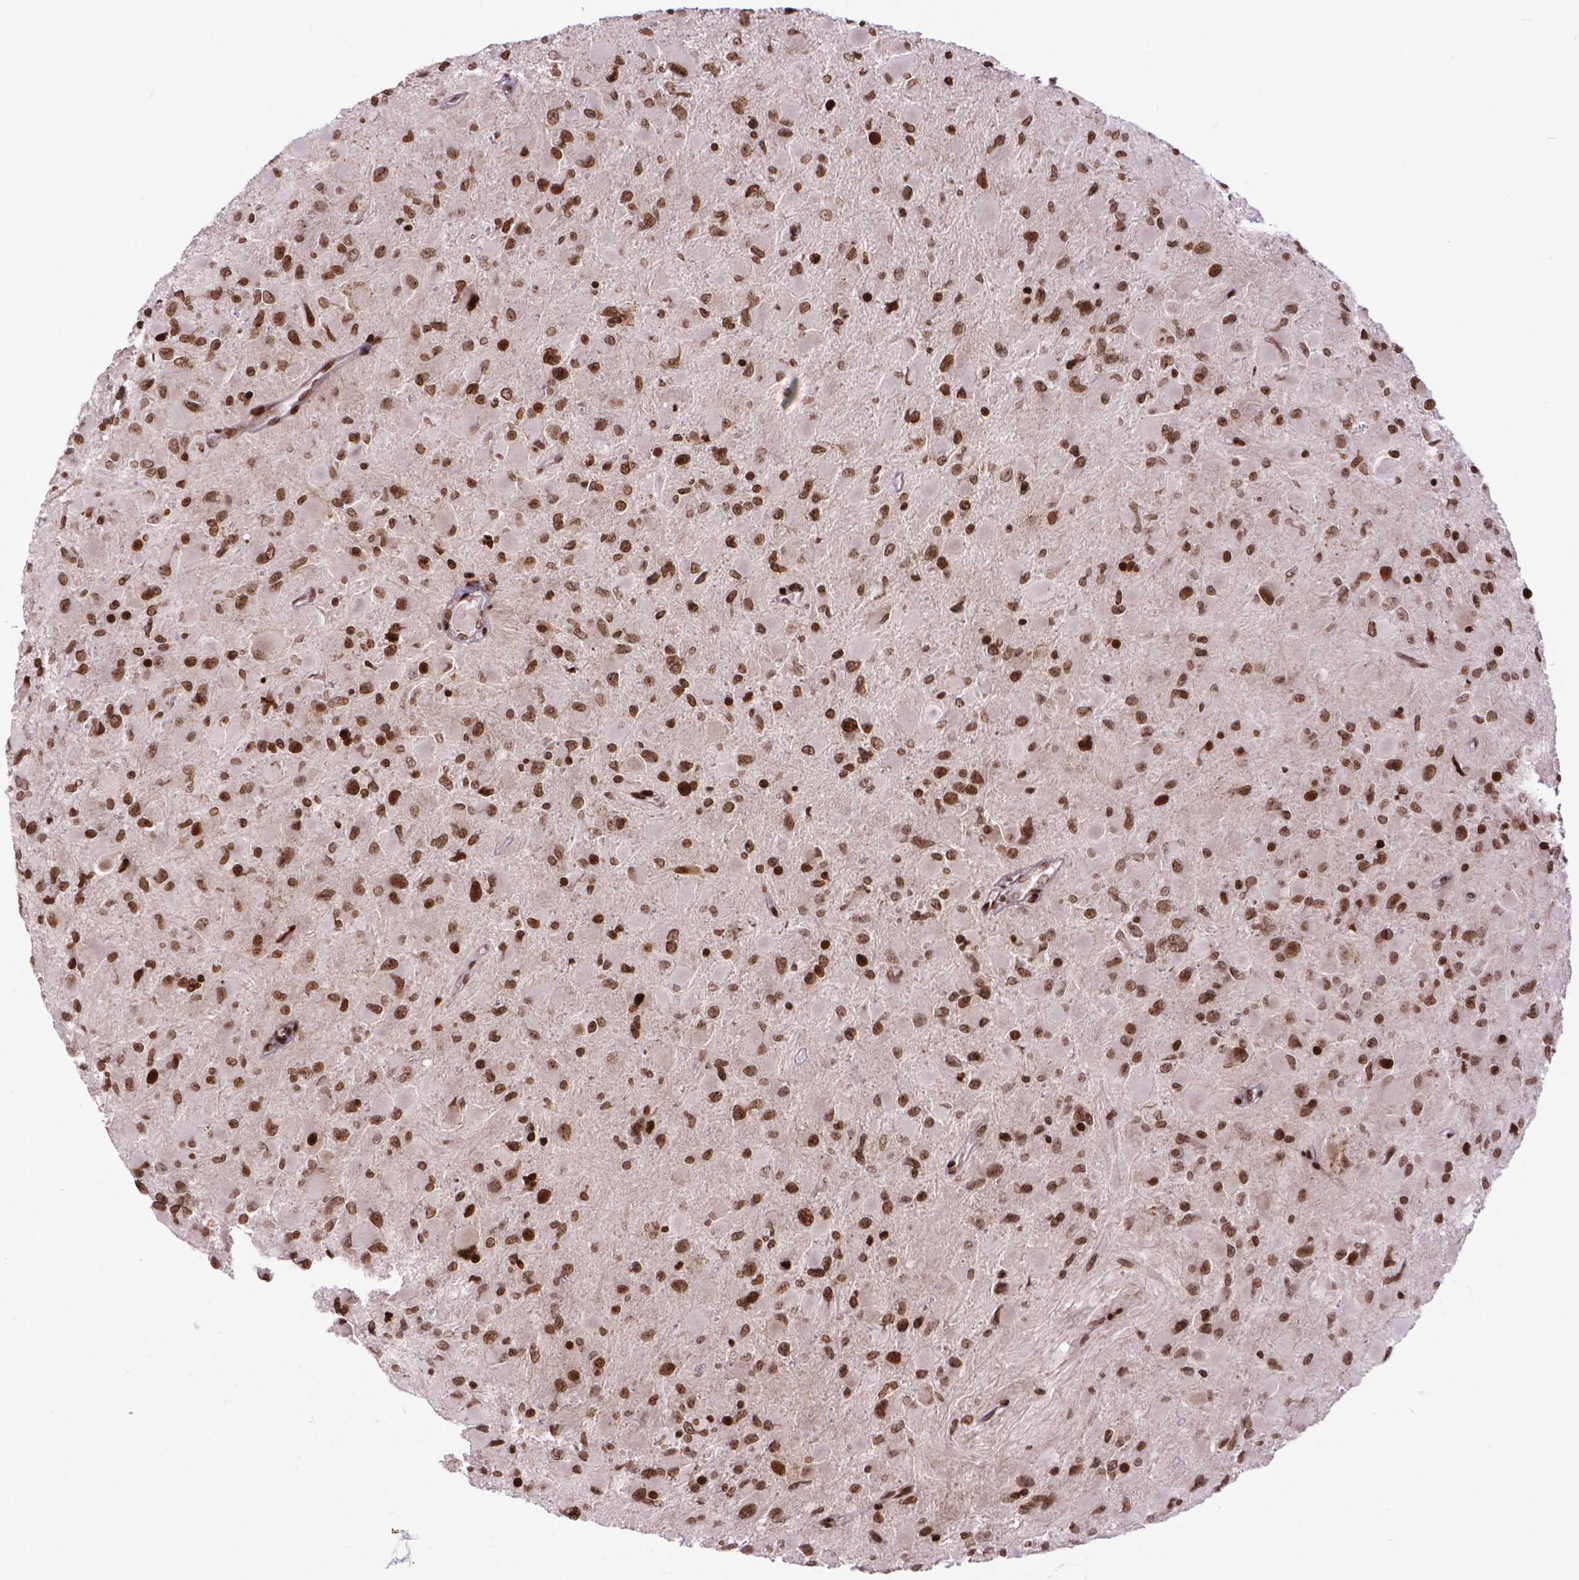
{"staining": {"intensity": "moderate", "quantity": ">75%", "location": "nuclear"}, "tissue": "glioma", "cell_type": "Tumor cells", "image_type": "cancer", "snomed": [{"axis": "morphology", "description": "Glioma, malignant, High grade"}, {"axis": "topography", "description": "Cerebral cortex"}], "caption": "Immunohistochemistry (IHC) photomicrograph of human malignant glioma (high-grade) stained for a protein (brown), which displays medium levels of moderate nuclear expression in about >75% of tumor cells.", "gene": "AMER1", "patient": {"sex": "female", "age": 36}}